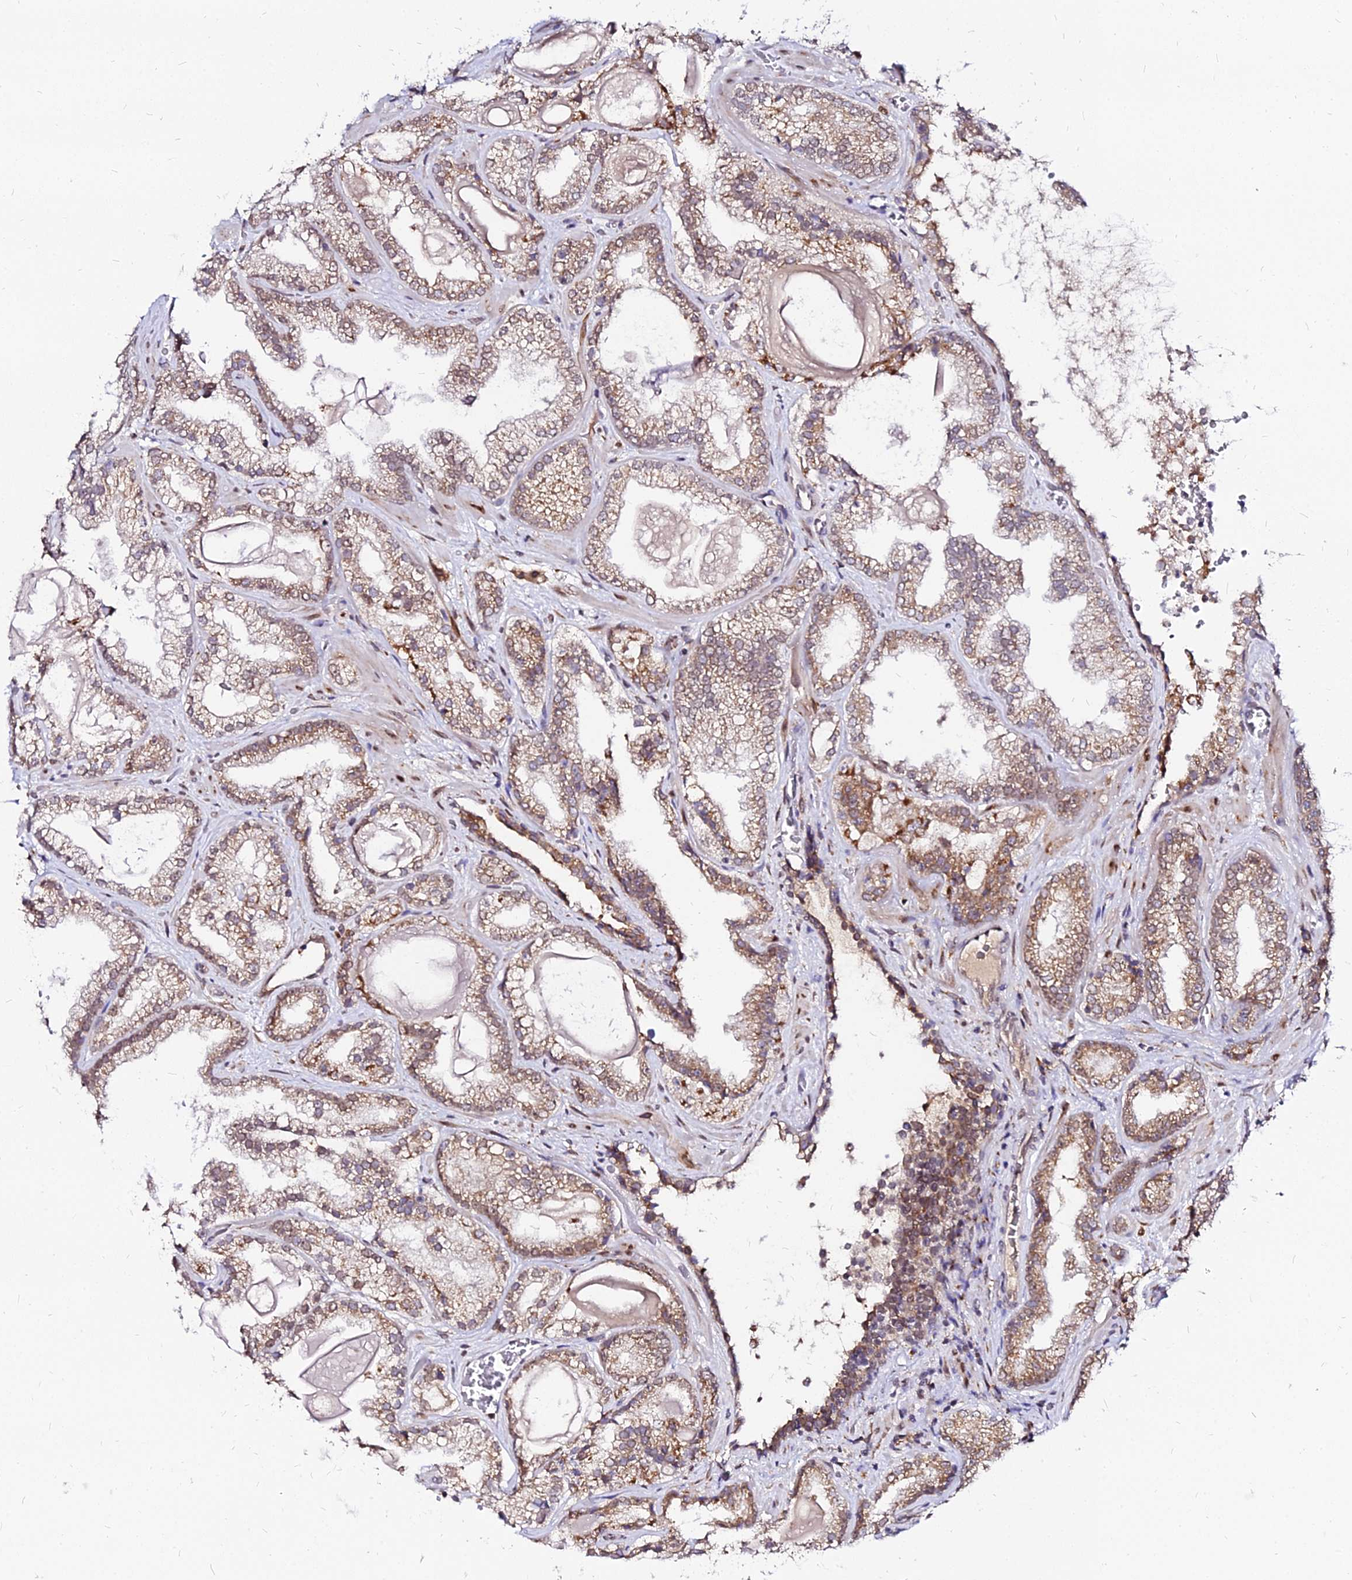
{"staining": {"intensity": "moderate", "quantity": ">75%", "location": "cytoplasmic/membranous"}, "tissue": "prostate cancer", "cell_type": "Tumor cells", "image_type": "cancer", "snomed": [{"axis": "morphology", "description": "Adenocarcinoma, Low grade"}, {"axis": "topography", "description": "Prostate"}], "caption": "Brown immunohistochemical staining in prostate cancer (low-grade adenocarcinoma) shows moderate cytoplasmic/membranous staining in about >75% of tumor cells. (DAB (3,3'-diaminobenzidine) IHC with brightfield microscopy, high magnification).", "gene": "RNF121", "patient": {"sex": "male", "age": 57}}